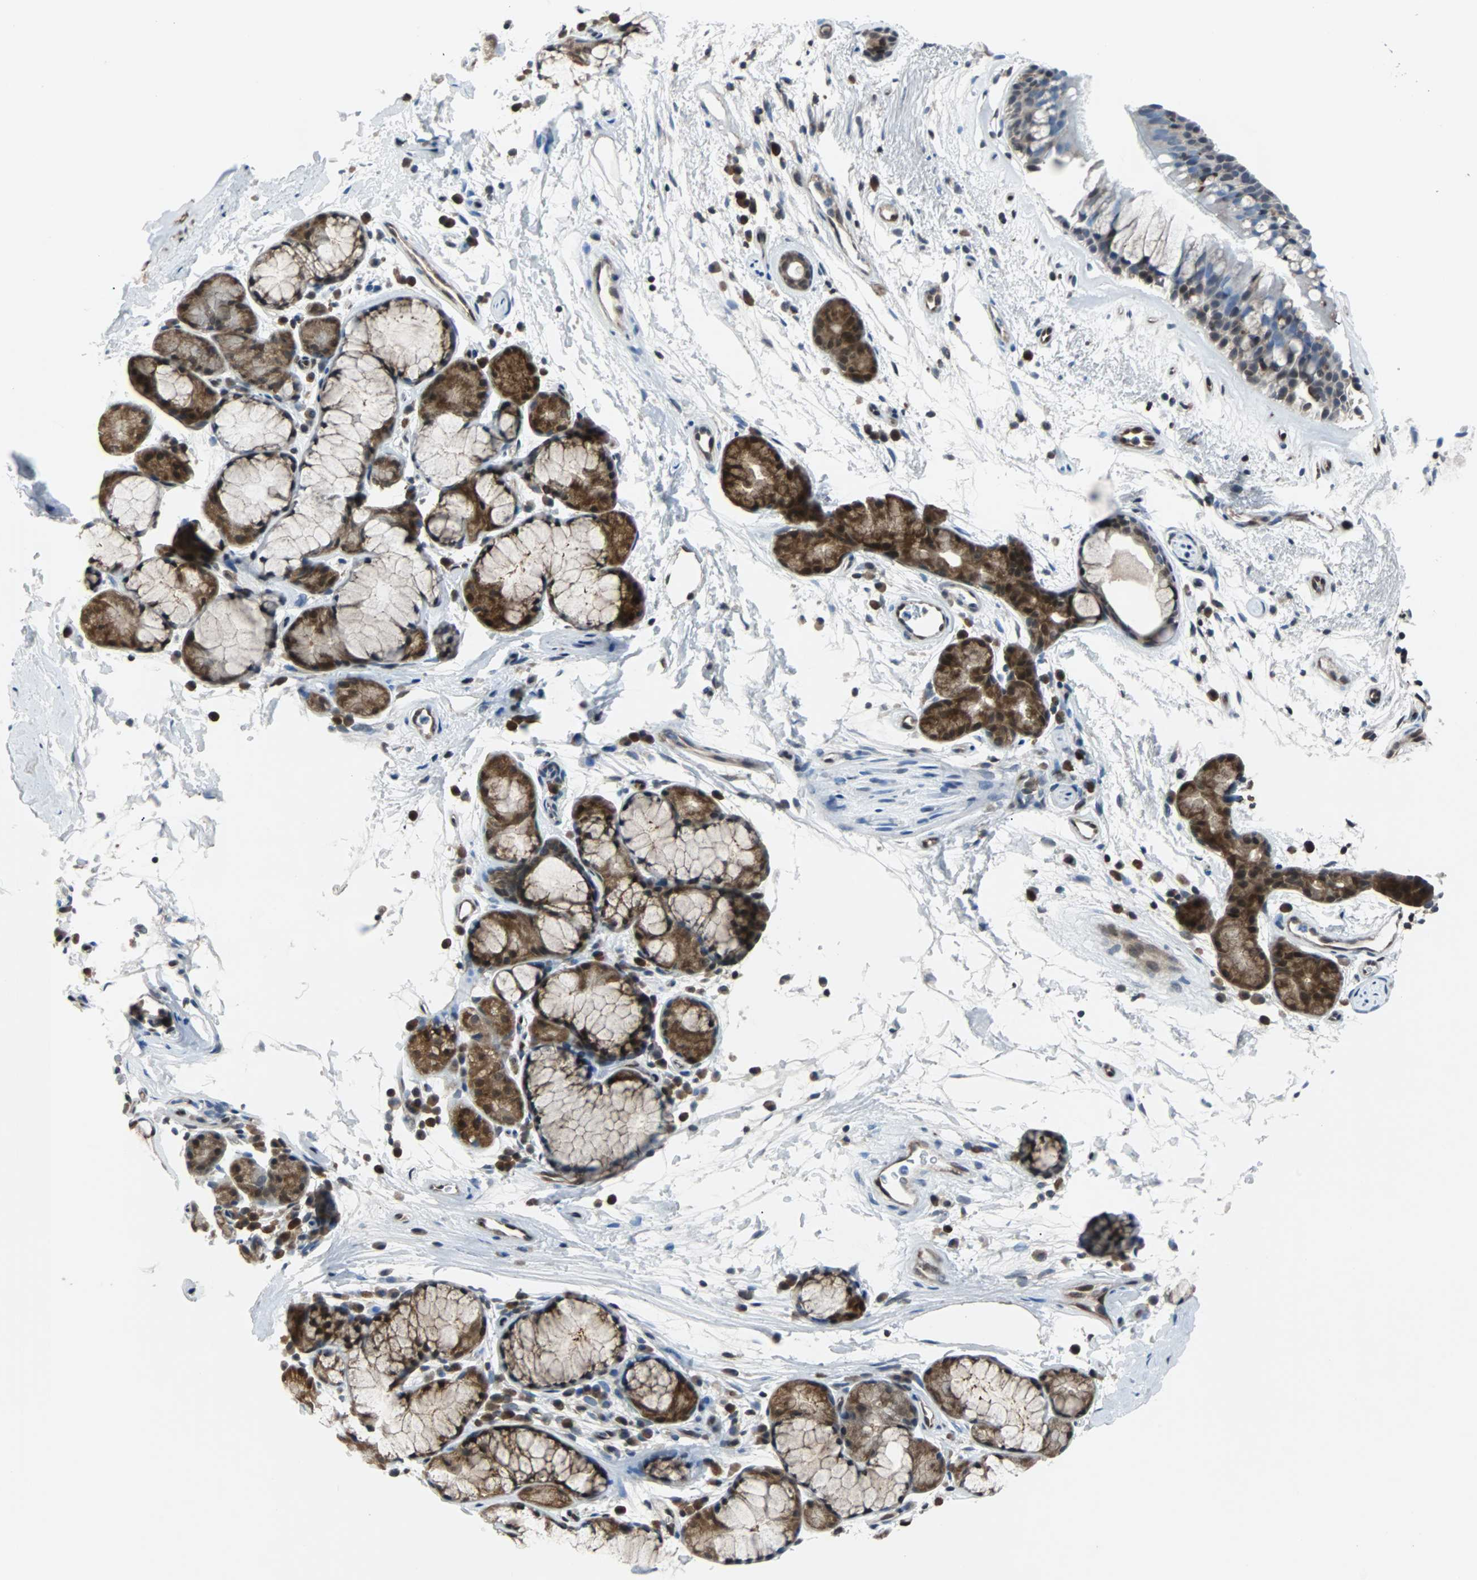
{"staining": {"intensity": "moderate", "quantity": "<25%", "location": "nuclear"}, "tissue": "bronchus", "cell_type": "Respiratory epithelial cells", "image_type": "normal", "snomed": [{"axis": "morphology", "description": "Normal tissue, NOS"}, {"axis": "topography", "description": "Bronchus"}], "caption": "IHC staining of normal bronchus, which shows low levels of moderate nuclear staining in about <25% of respiratory epithelial cells indicating moderate nuclear protein expression. The staining was performed using DAB (3,3'-diaminobenzidine) (brown) for protein detection and nuclei were counterstained in hematoxylin (blue).", "gene": "MAP2K6", "patient": {"sex": "female", "age": 54}}